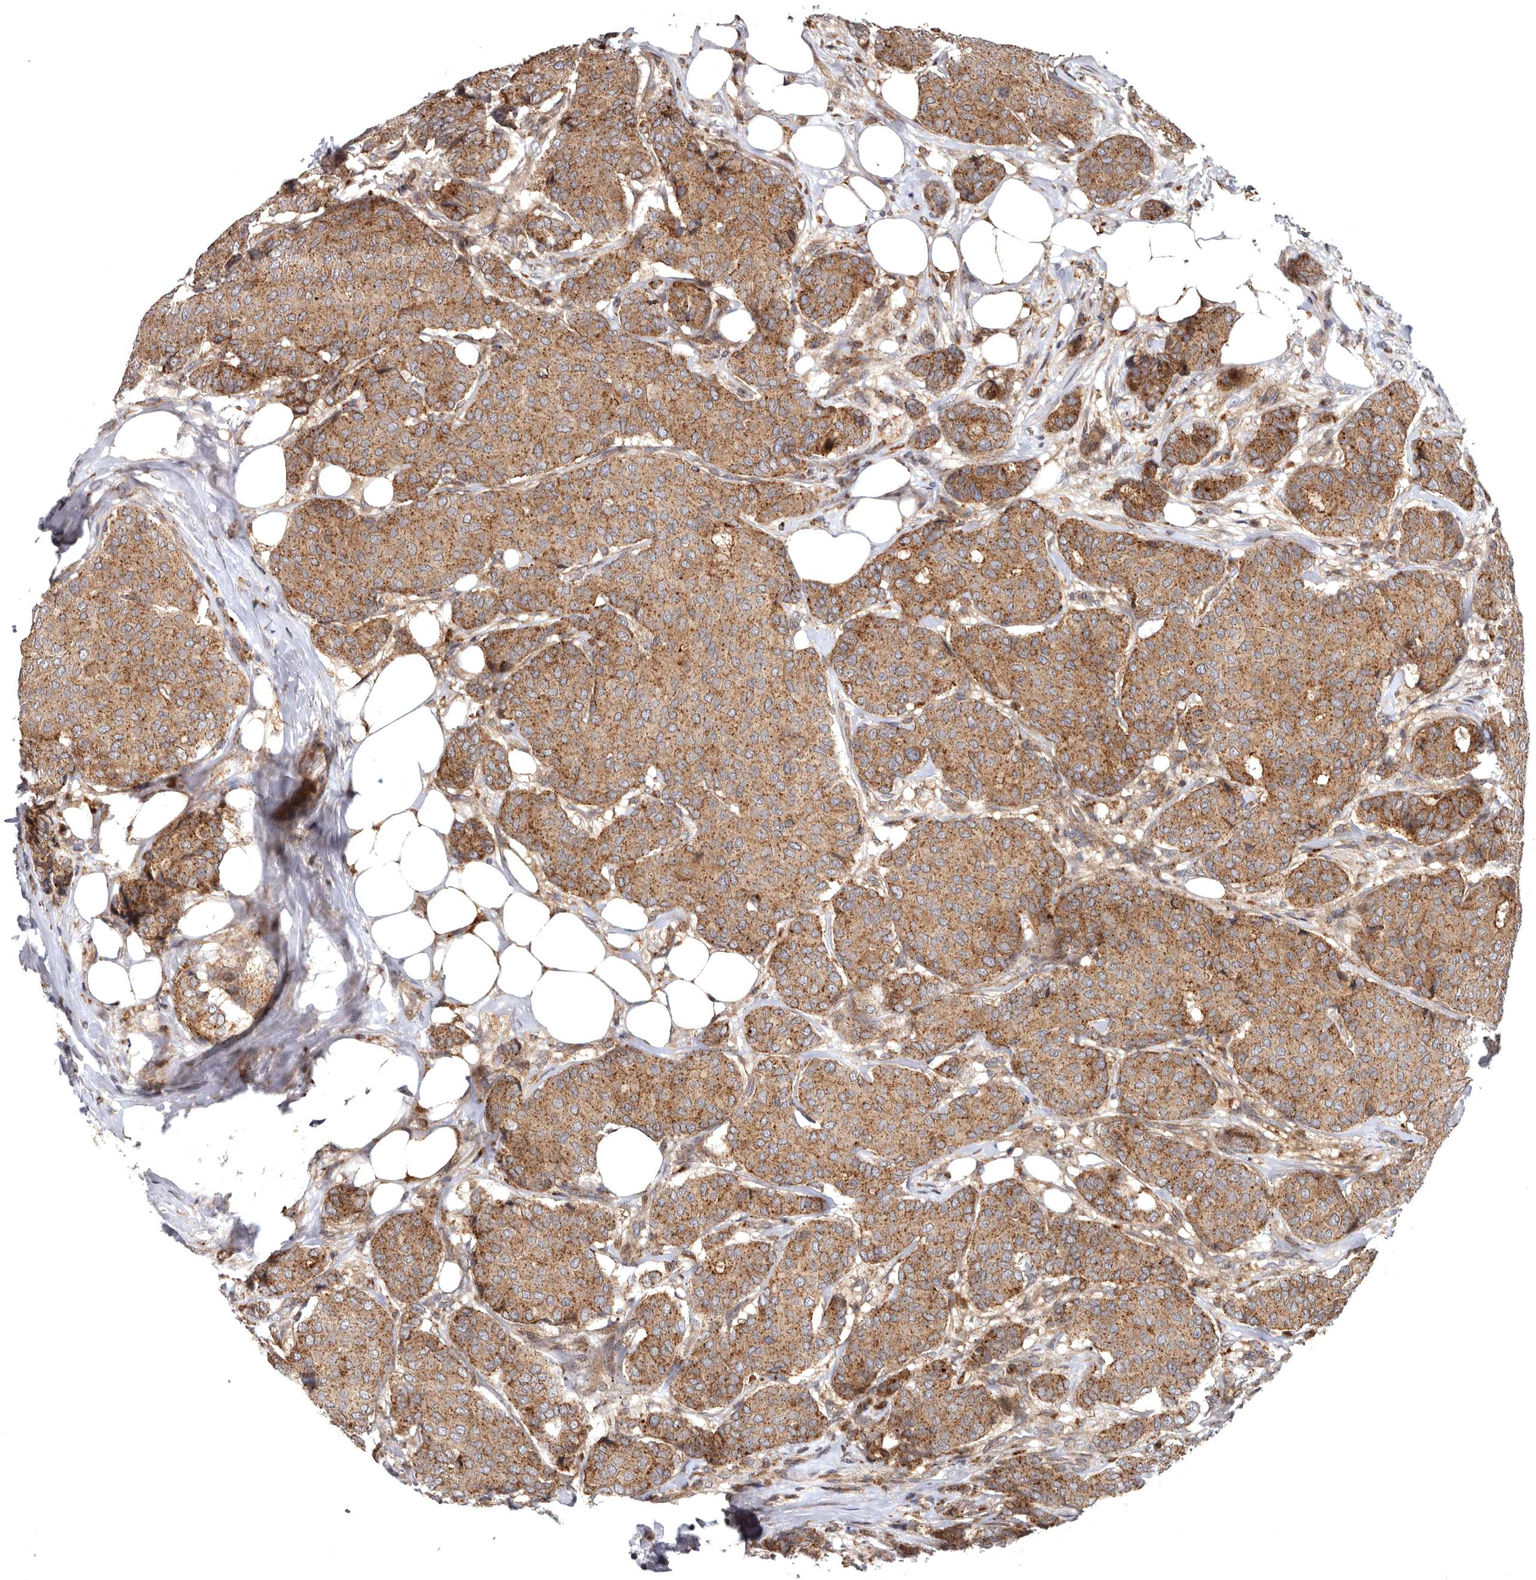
{"staining": {"intensity": "moderate", "quantity": ">75%", "location": "cytoplasmic/membranous"}, "tissue": "breast cancer", "cell_type": "Tumor cells", "image_type": "cancer", "snomed": [{"axis": "morphology", "description": "Duct carcinoma"}, {"axis": "topography", "description": "Breast"}], "caption": "Protein staining displays moderate cytoplasmic/membranous staining in about >75% of tumor cells in infiltrating ductal carcinoma (breast).", "gene": "FGFR4", "patient": {"sex": "female", "age": 75}}